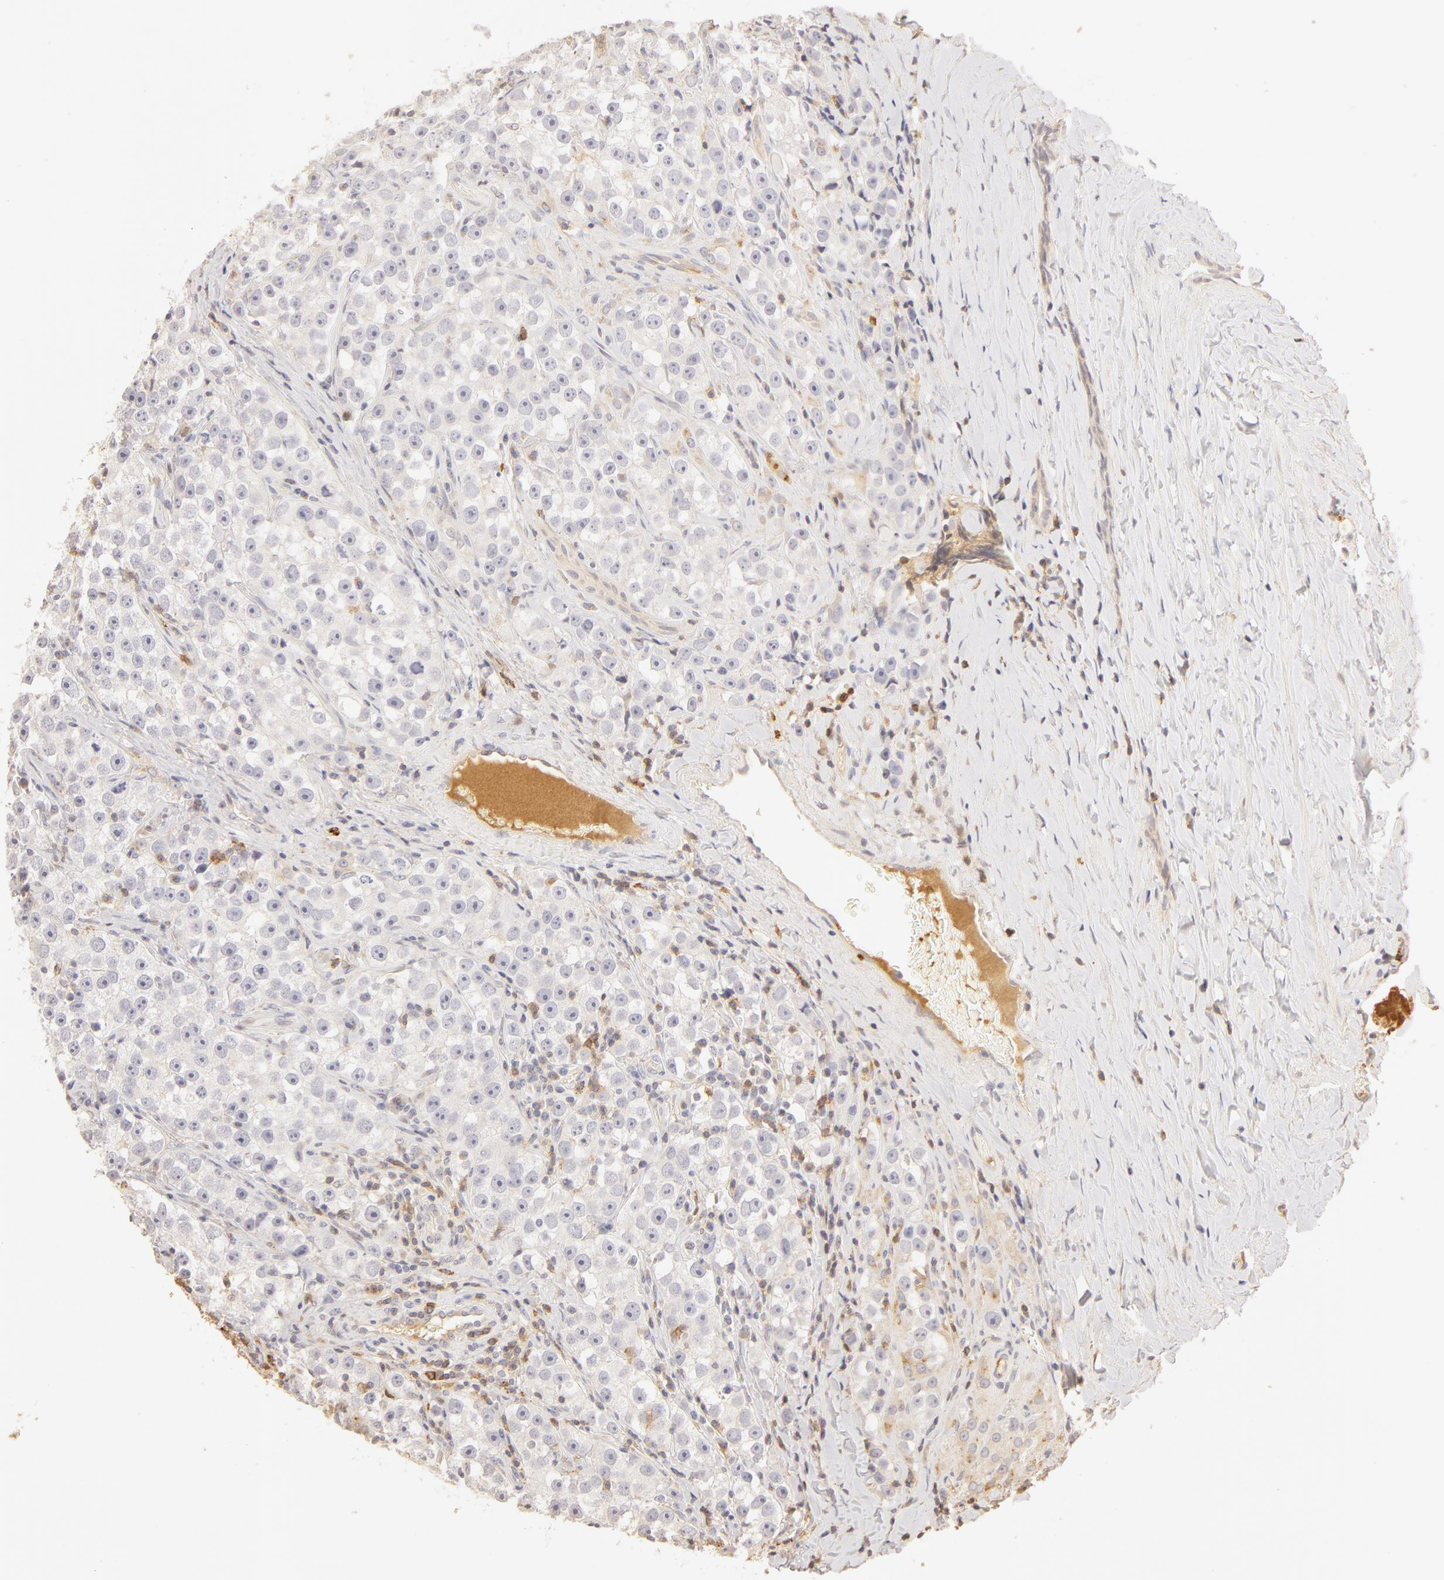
{"staining": {"intensity": "negative", "quantity": "none", "location": "none"}, "tissue": "testis cancer", "cell_type": "Tumor cells", "image_type": "cancer", "snomed": [{"axis": "morphology", "description": "Seminoma, NOS"}, {"axis": "topography", "description": "Testis"}], "caption": "IHC image of testis cancer stained for a protein (brown), which shows no staining in tumor cells.", "gene": "C1R", "patient": {"sex": "male", "age": 32}}